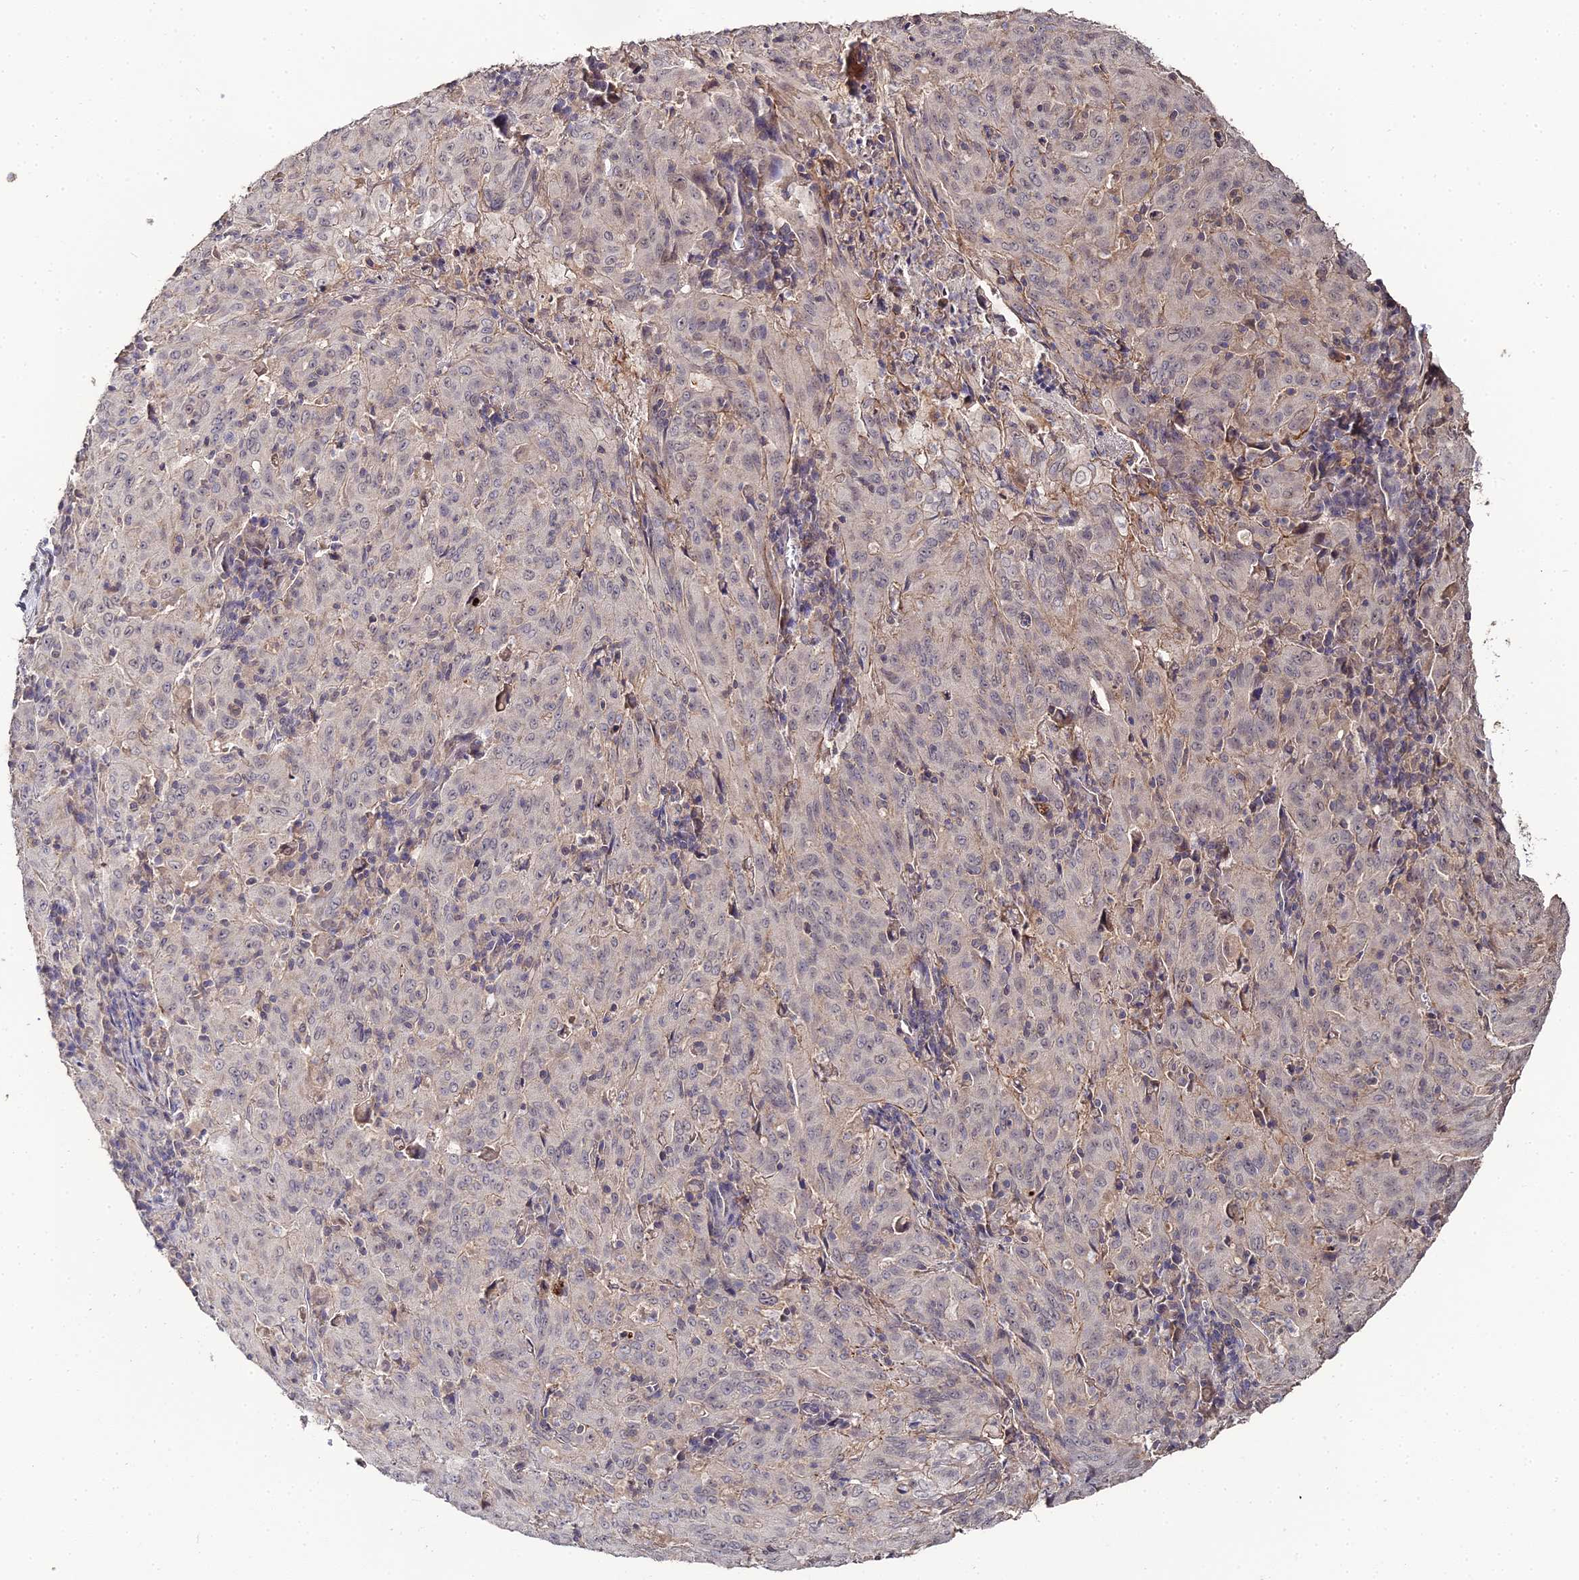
{"staining": {"intensity": "negative", "quantity": "none", "location": "none"}, "tissue": "pancreatic cancer", "cell_type": "Tumor cells", "image_type": "cancer", "snomed": [{"axis": "morphology", "description": "Adenocarcinoma, NOS"}, {"axis": "topography", "description": "Pancreas"}], "caption": "Tumor cells are negative for protein expression in human pancreatic adenocarcinoma. Nuclei are stained in blue.", "gene": "LSM5", "patient": {"sex": "male", "age": 63}}